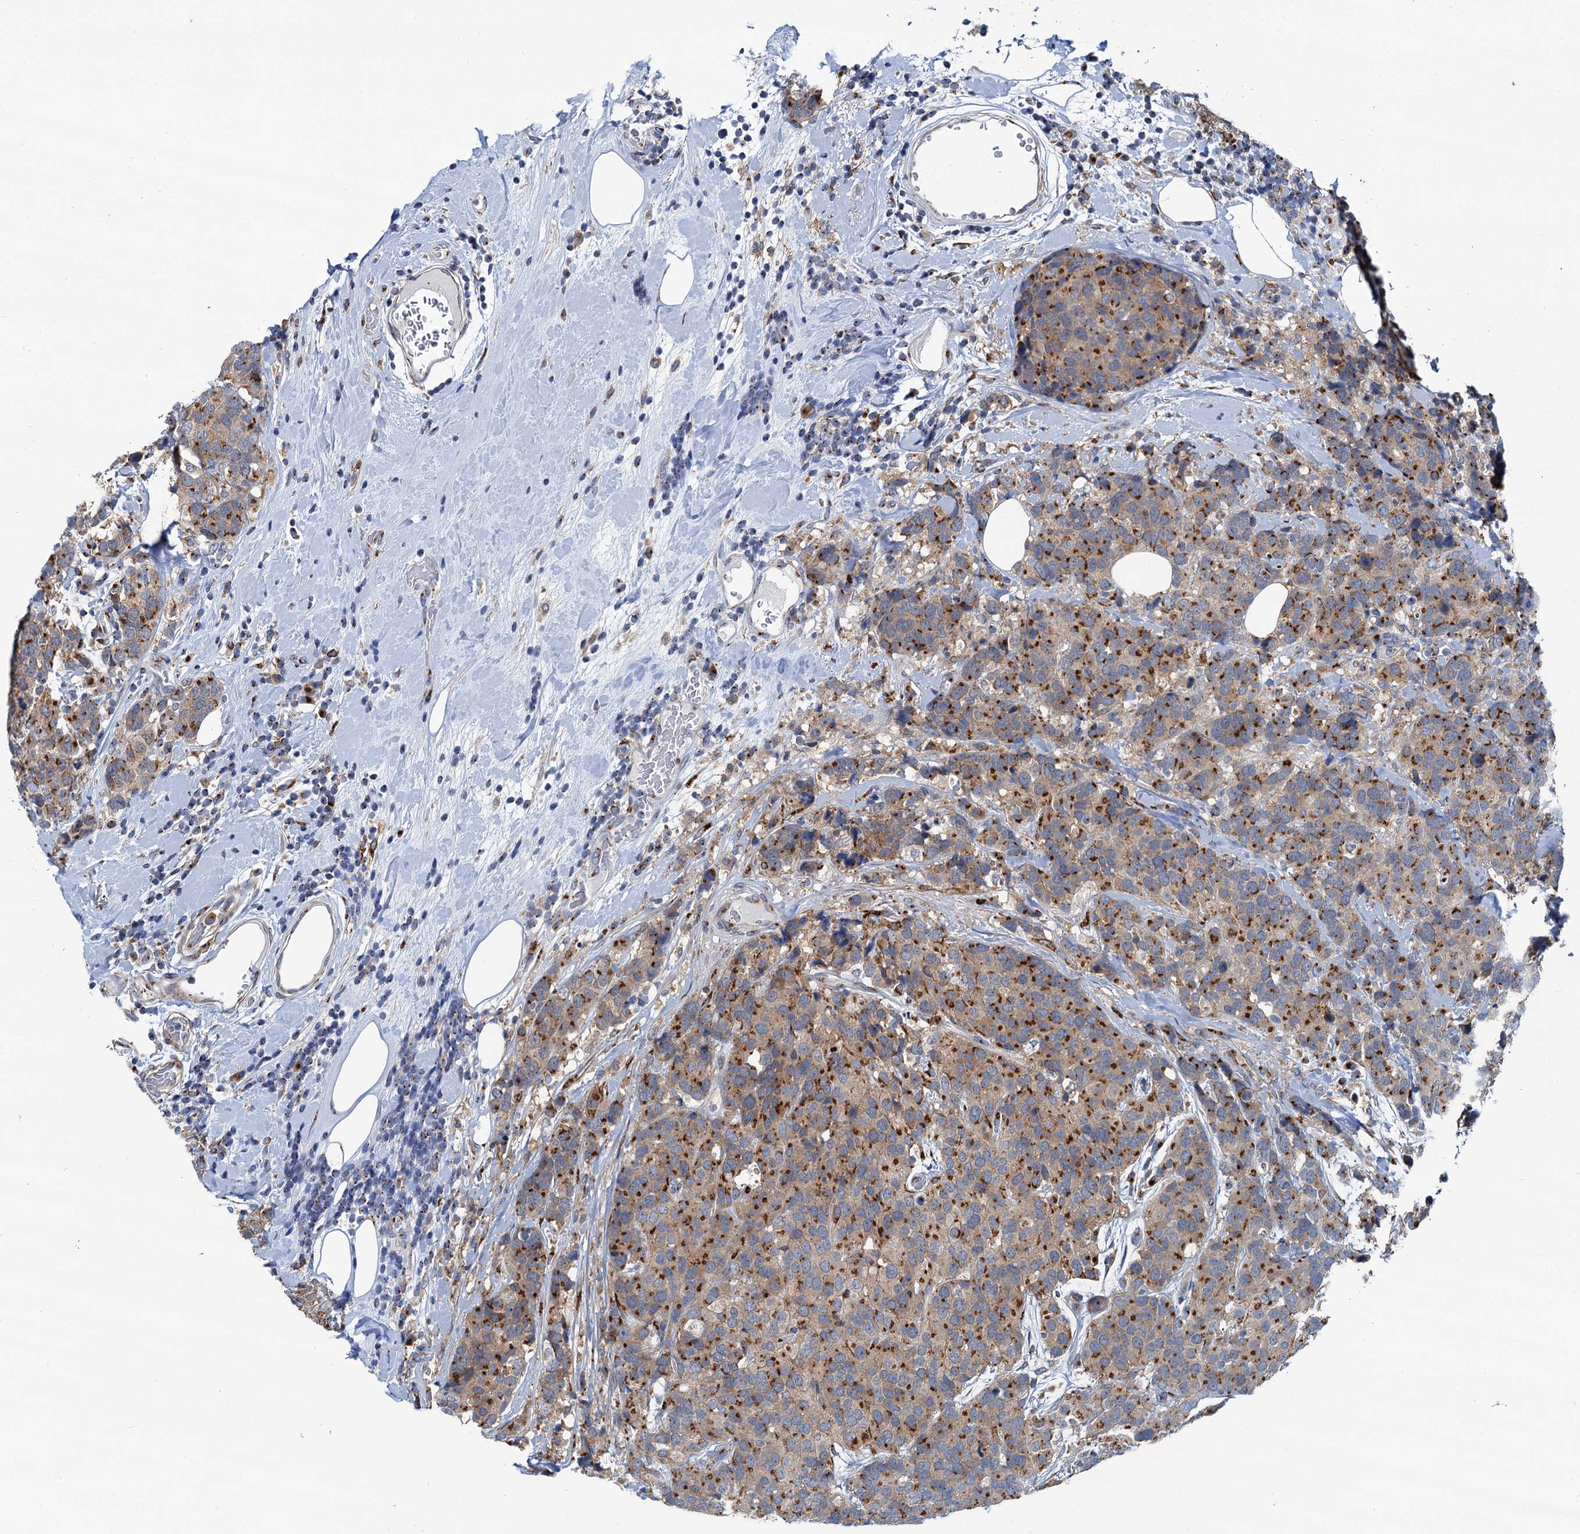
{"staining": {"intensity": "strong", "quantity": ">75%", "location": "cytoplasmic/membranous"}, "tissue": "breast cancer", "cell_type": "Tumor cells", "image_type": "cancer", "snomed": [{"axis": "morphology", "description": "Lobular carcinoma"}, {"axis": "topography", "description": "Breast"}], "caption": "A high-resolution image shows IHC staining of breast lobular carcinoma, which reveals strong cytoplasmic/membranous positivity in approximately >75% of tumor cells. The protein of interest is shown in brown color, while the nuclei are stained blue.", "gene": "BET1L", "patient": {"sex": "female", "age": 59}}